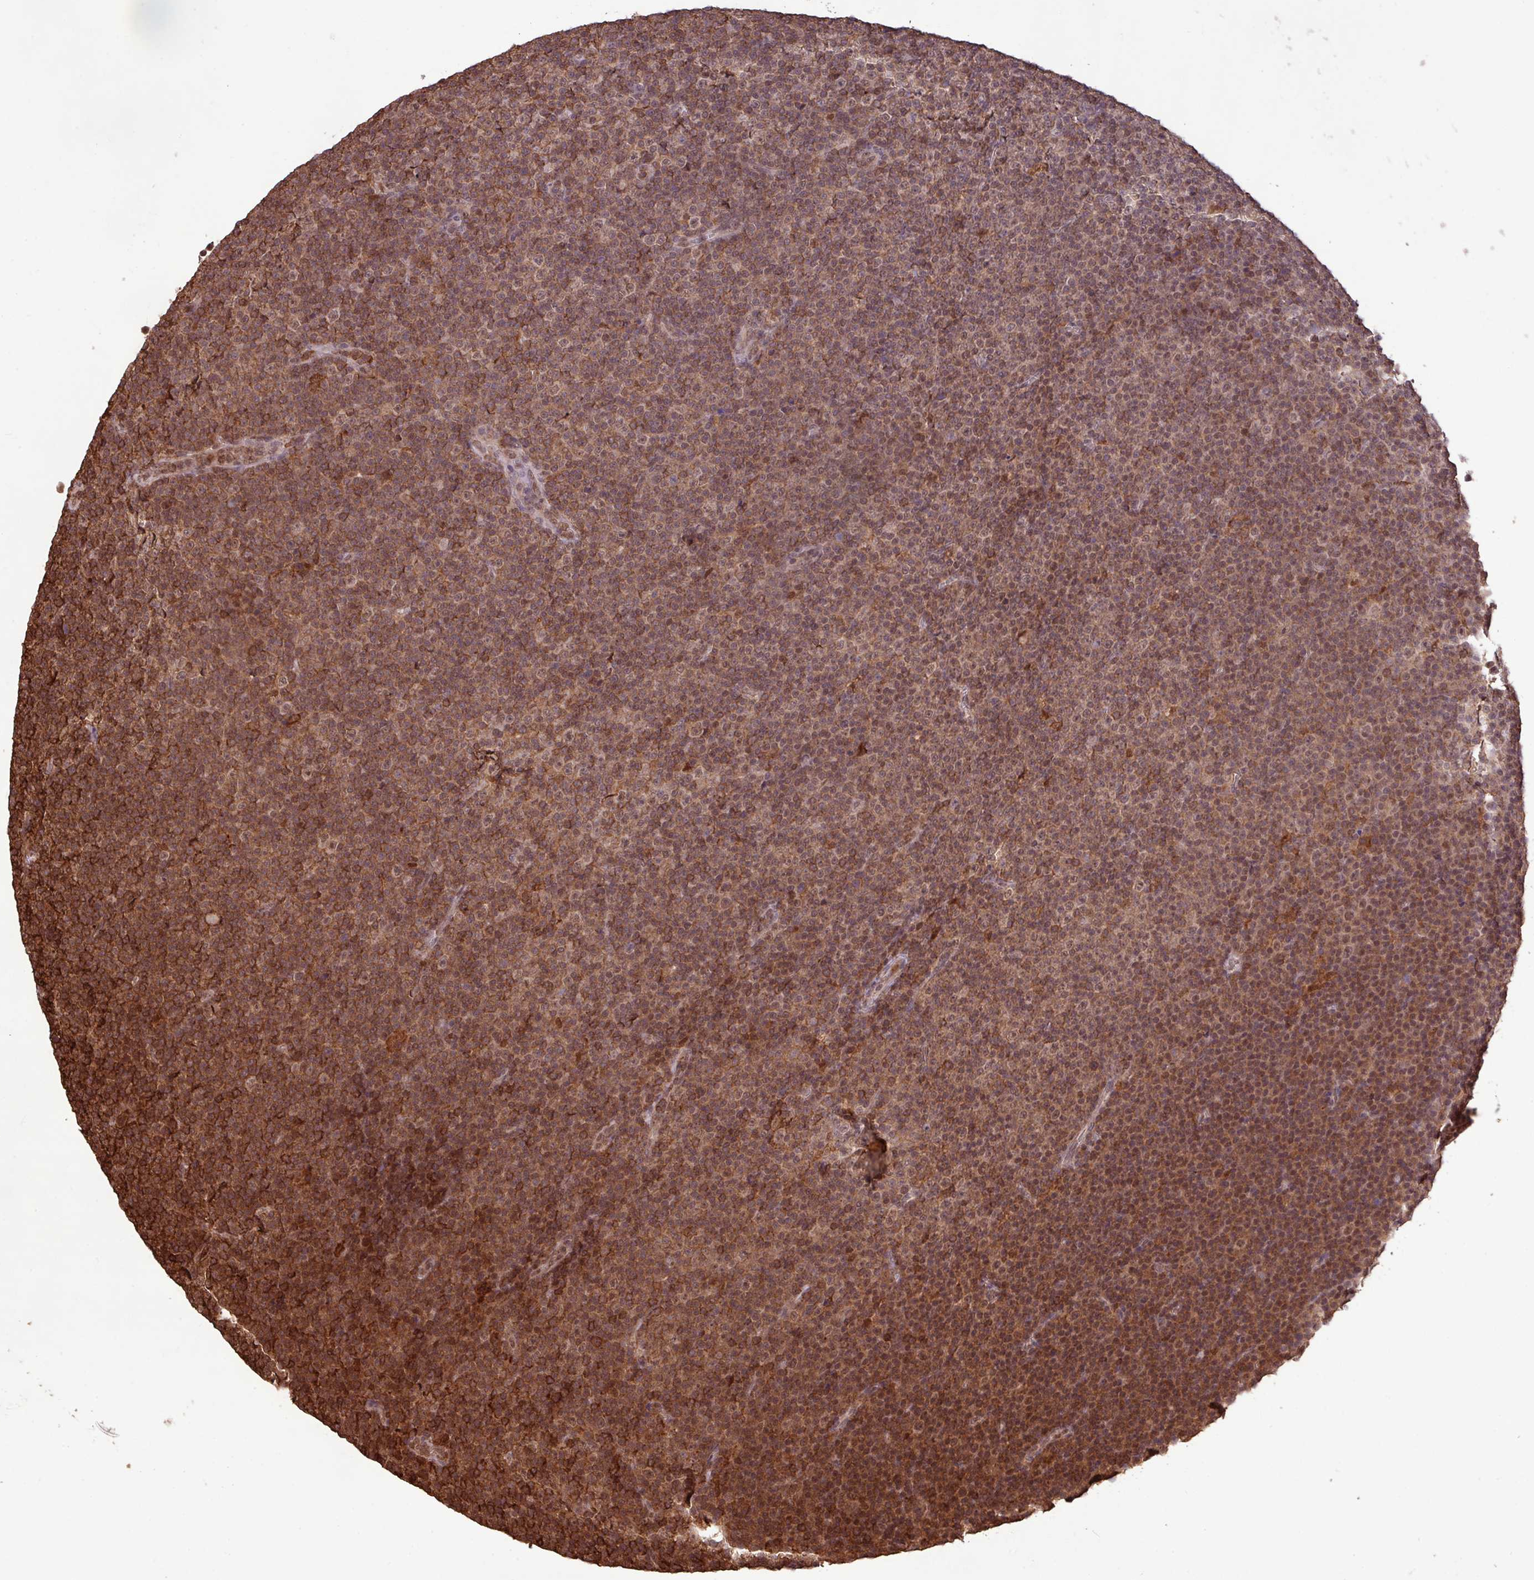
{"staining": {"intensity": "moderate", "quantity": ">75%", "location": "nuclear"}, "tissue": "lymphoma", "cell_type": "Tumor cells", "image_type": "cancer", "snomed": [{"axis": "morphology", "description": "Malignant lymphoma, non-Hodgkin's type, Low grade"}, {"axis": "topography", "description": "Lymph node"}], "caption": "A histopathology image showing moderate nuclear staining in about >75% of tumor cells in malignant lymphoma, non-Hodgkin's type (low-grade), as visualized by brown immunohistochemical staining.", "gene": "GON7", "patient": {"sex": "female", "age": 67}}